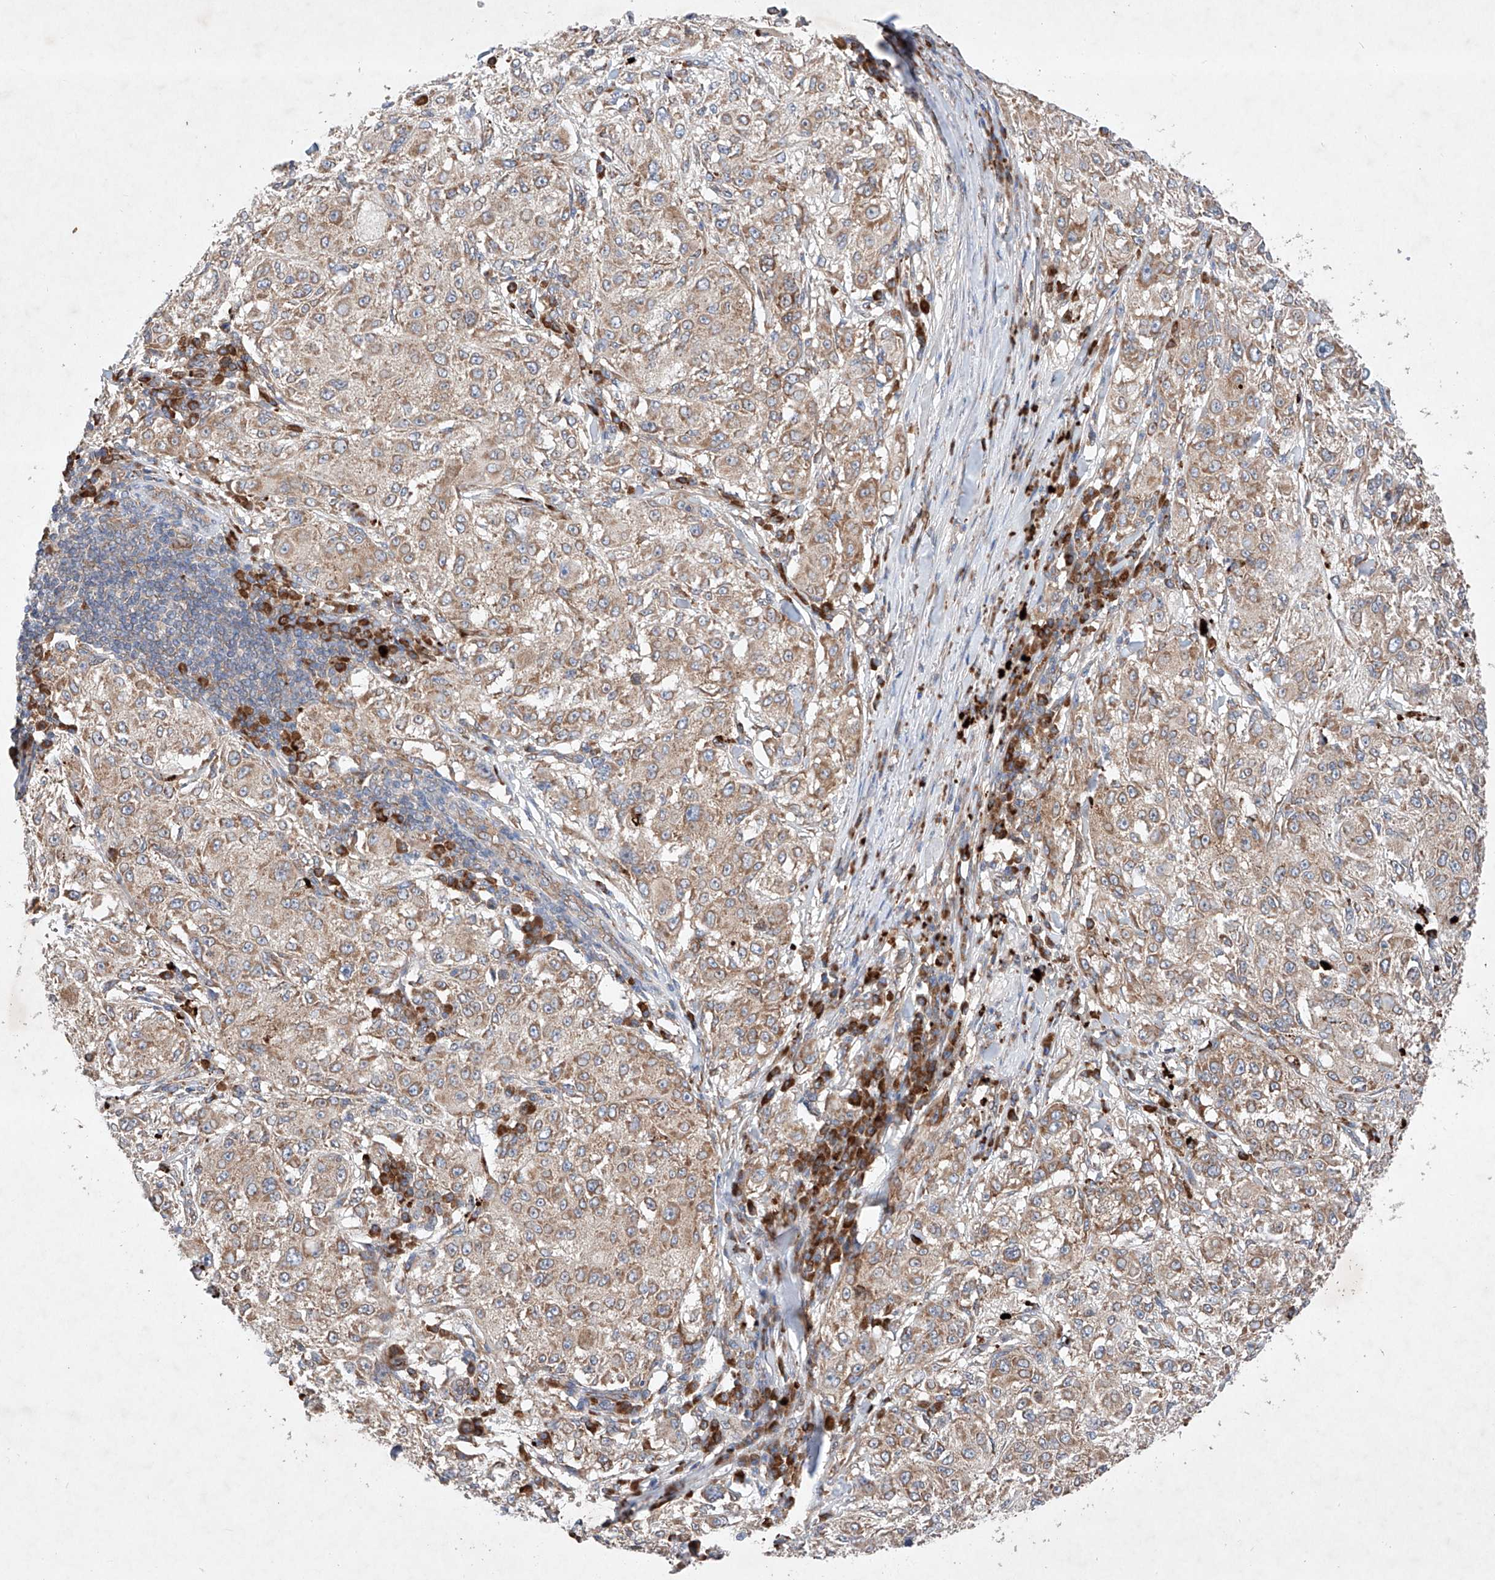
{"staining": {"intensity": "weak", "quantity": ">75%", "location": "cytoplasmic/membranous"}, "tissue": "melanoma", "cell_type": "Tumor cells", "image_type": "cancer", "snomed": [{"axis": "morphology", "description": "Necrosis, NOS"}, {"axis": "morphology", "description": "Malignant melanoma, NOS"}, {"axis": "topography", "description": "Skin"}], "caption": "A brown stain labels weak cytoplasmic/membranous positivity of a protein in melanoma tumor cells.", "gene": "FASTK", "patient": {"sex": "female", "age": 87}}